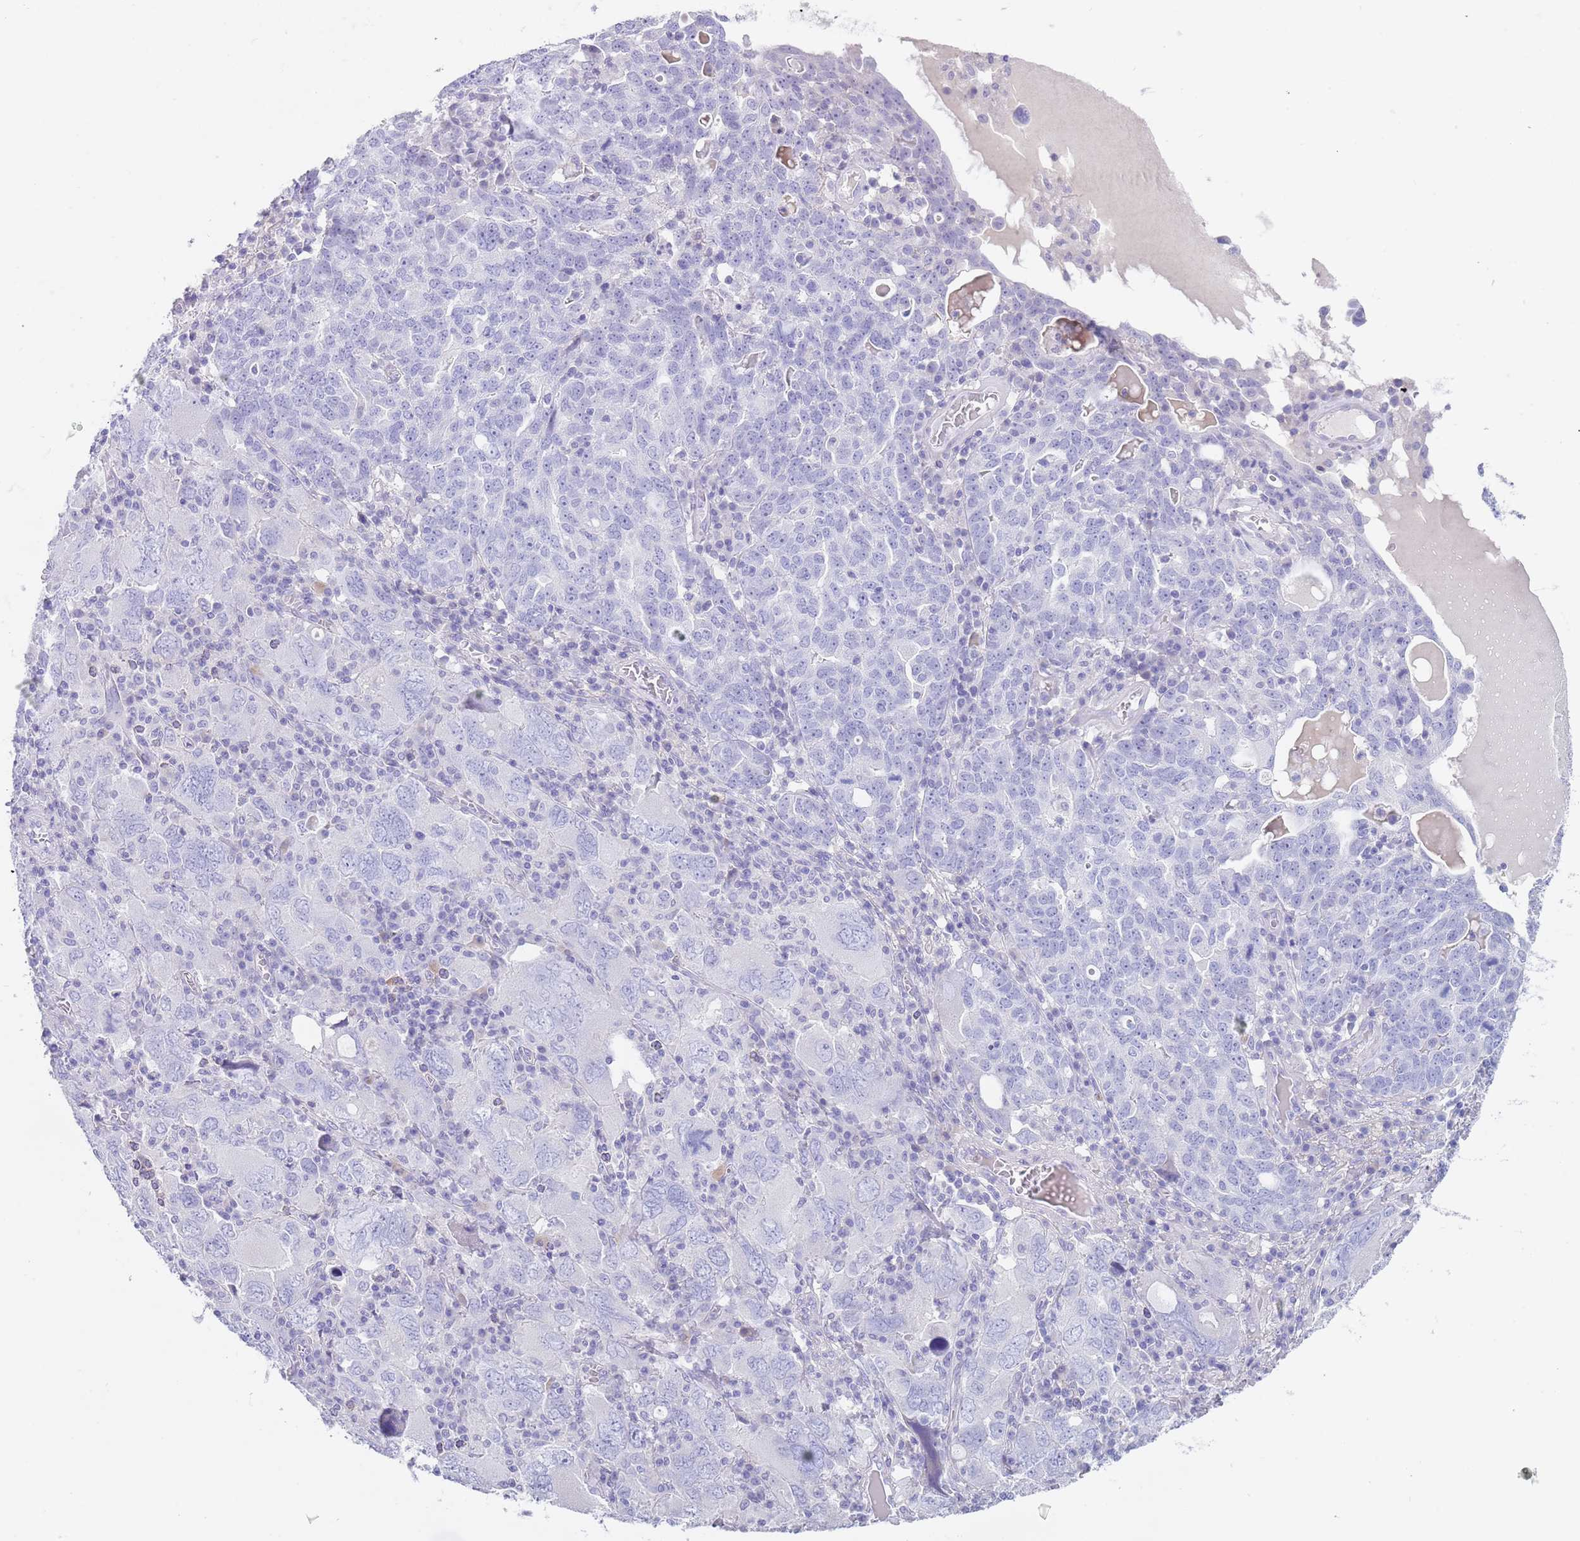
{"staining": {"intensity": "negative", "quantity": "none", "location": "none"}, "tissue": "ovarian cancer", "cell_type": "Tumor cells", "image_type": "cancer", "snomed": [{"axis": "morphology", "description": "Carcinoma, endometroid"}, {"axis": "topography", "description": "Ovary"}], "caption": "Immunohistochemistry (IHC) photomicrograph of human endometroid carcinoma (ovarian) stained for a protein (brown), which displays no expression in tumor cells. The staining is performed using DAB brown chromogen with nuclei counter-stained in using hematoxylin.", "gene": "CPXM2", "patient": {"sex": "female", "age": 62}}